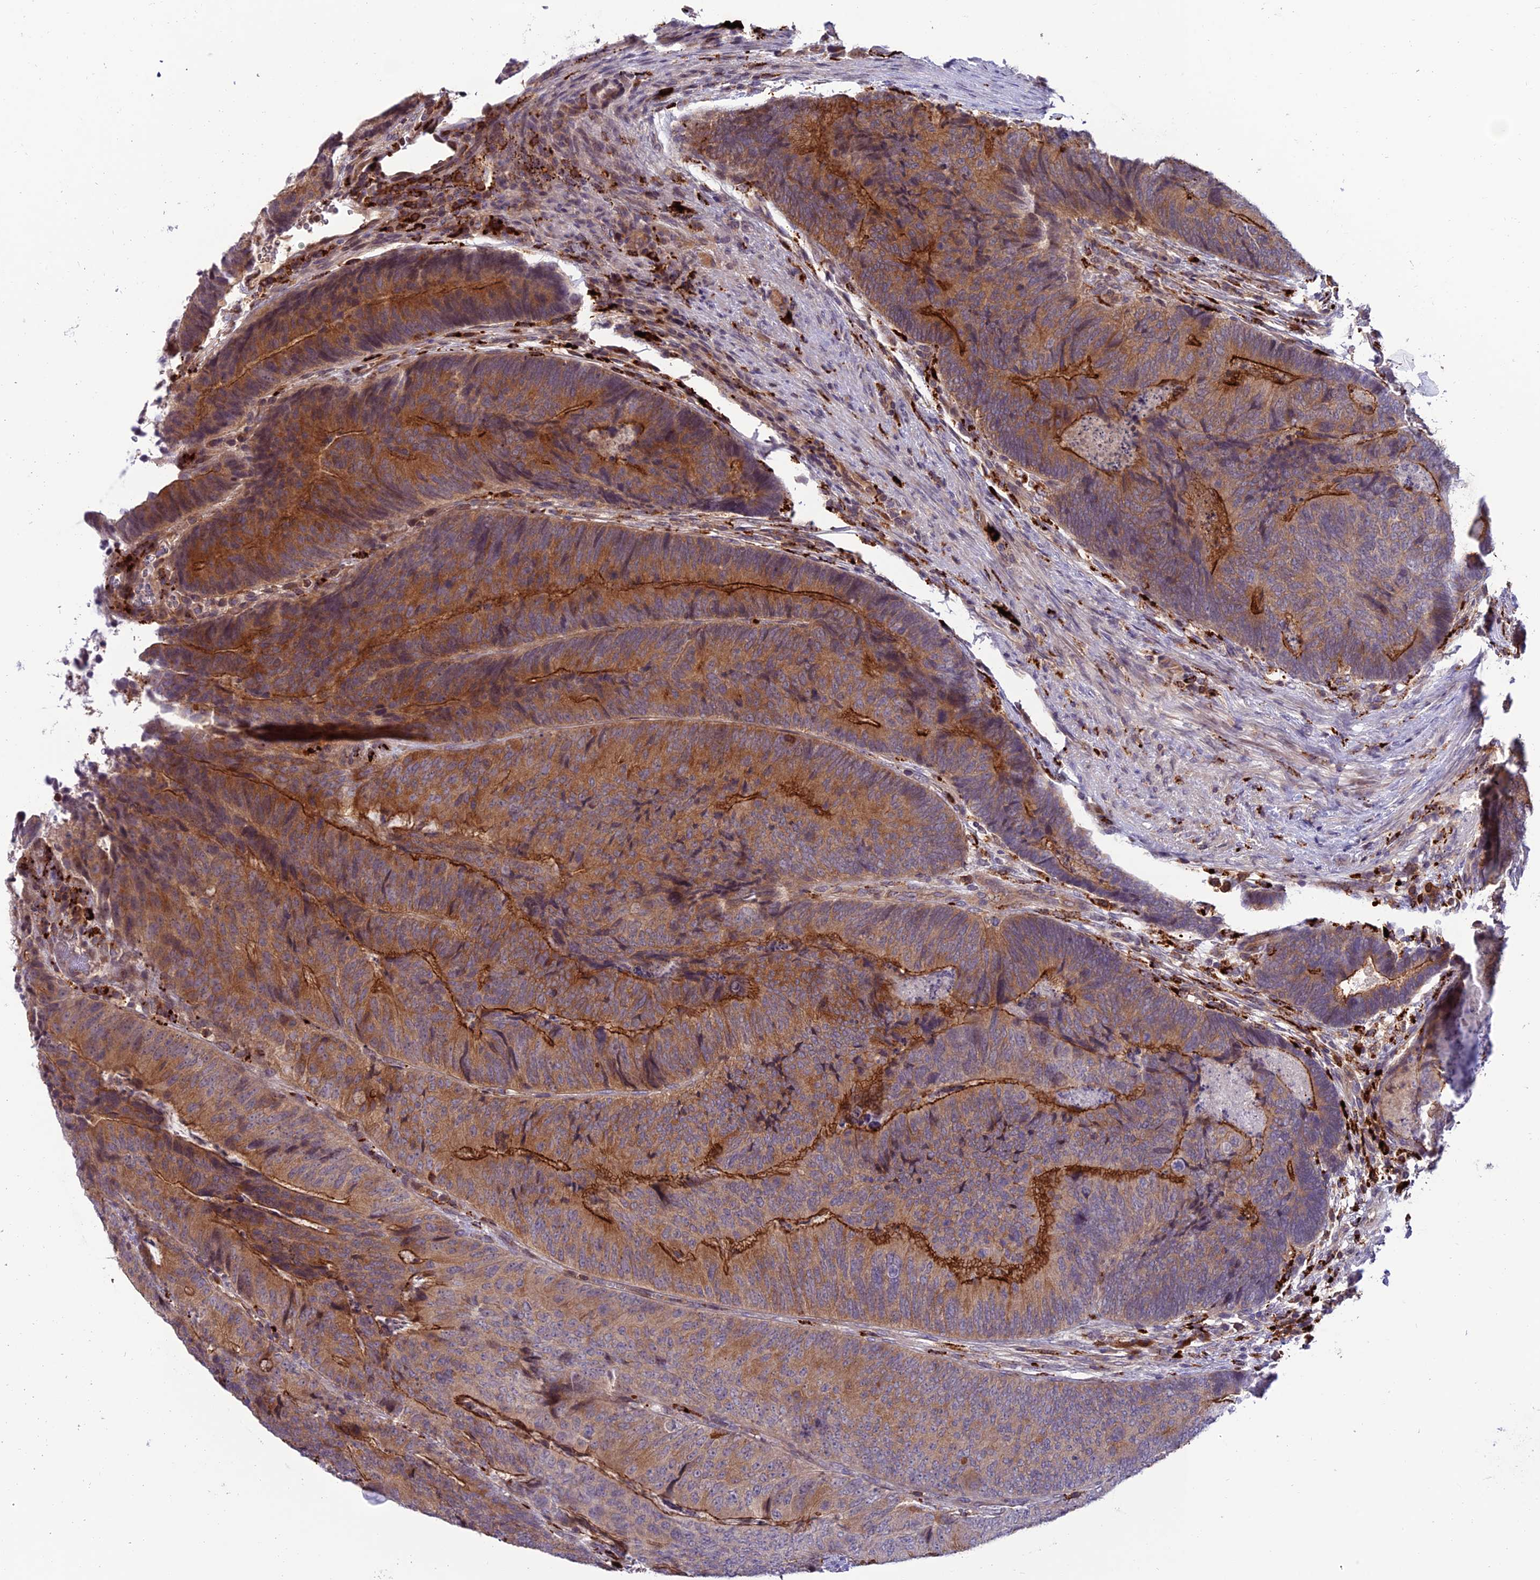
{"staining": {"intensity": "strong", "quantity": "25%-75%", "location": "cytoplasmic/membranous"}, "tissue": "colorectal cancer", "cell_type": "Tumor cells", "image_type": "cancer", "snomed": [{"axis": "morphology", "description": "Adenocarcinoma, NOS"}, {"axis": "topography", "description": "Colon"}], "caption": "A high amount of strong cytoplasmic/membranous expression is present in about 25%-75% of tumor cells in colorectal cancer (adenocarcinoma) tissue.", "gene": "ARHGEF18", "patient": {"sex": "female", "age": 67}}